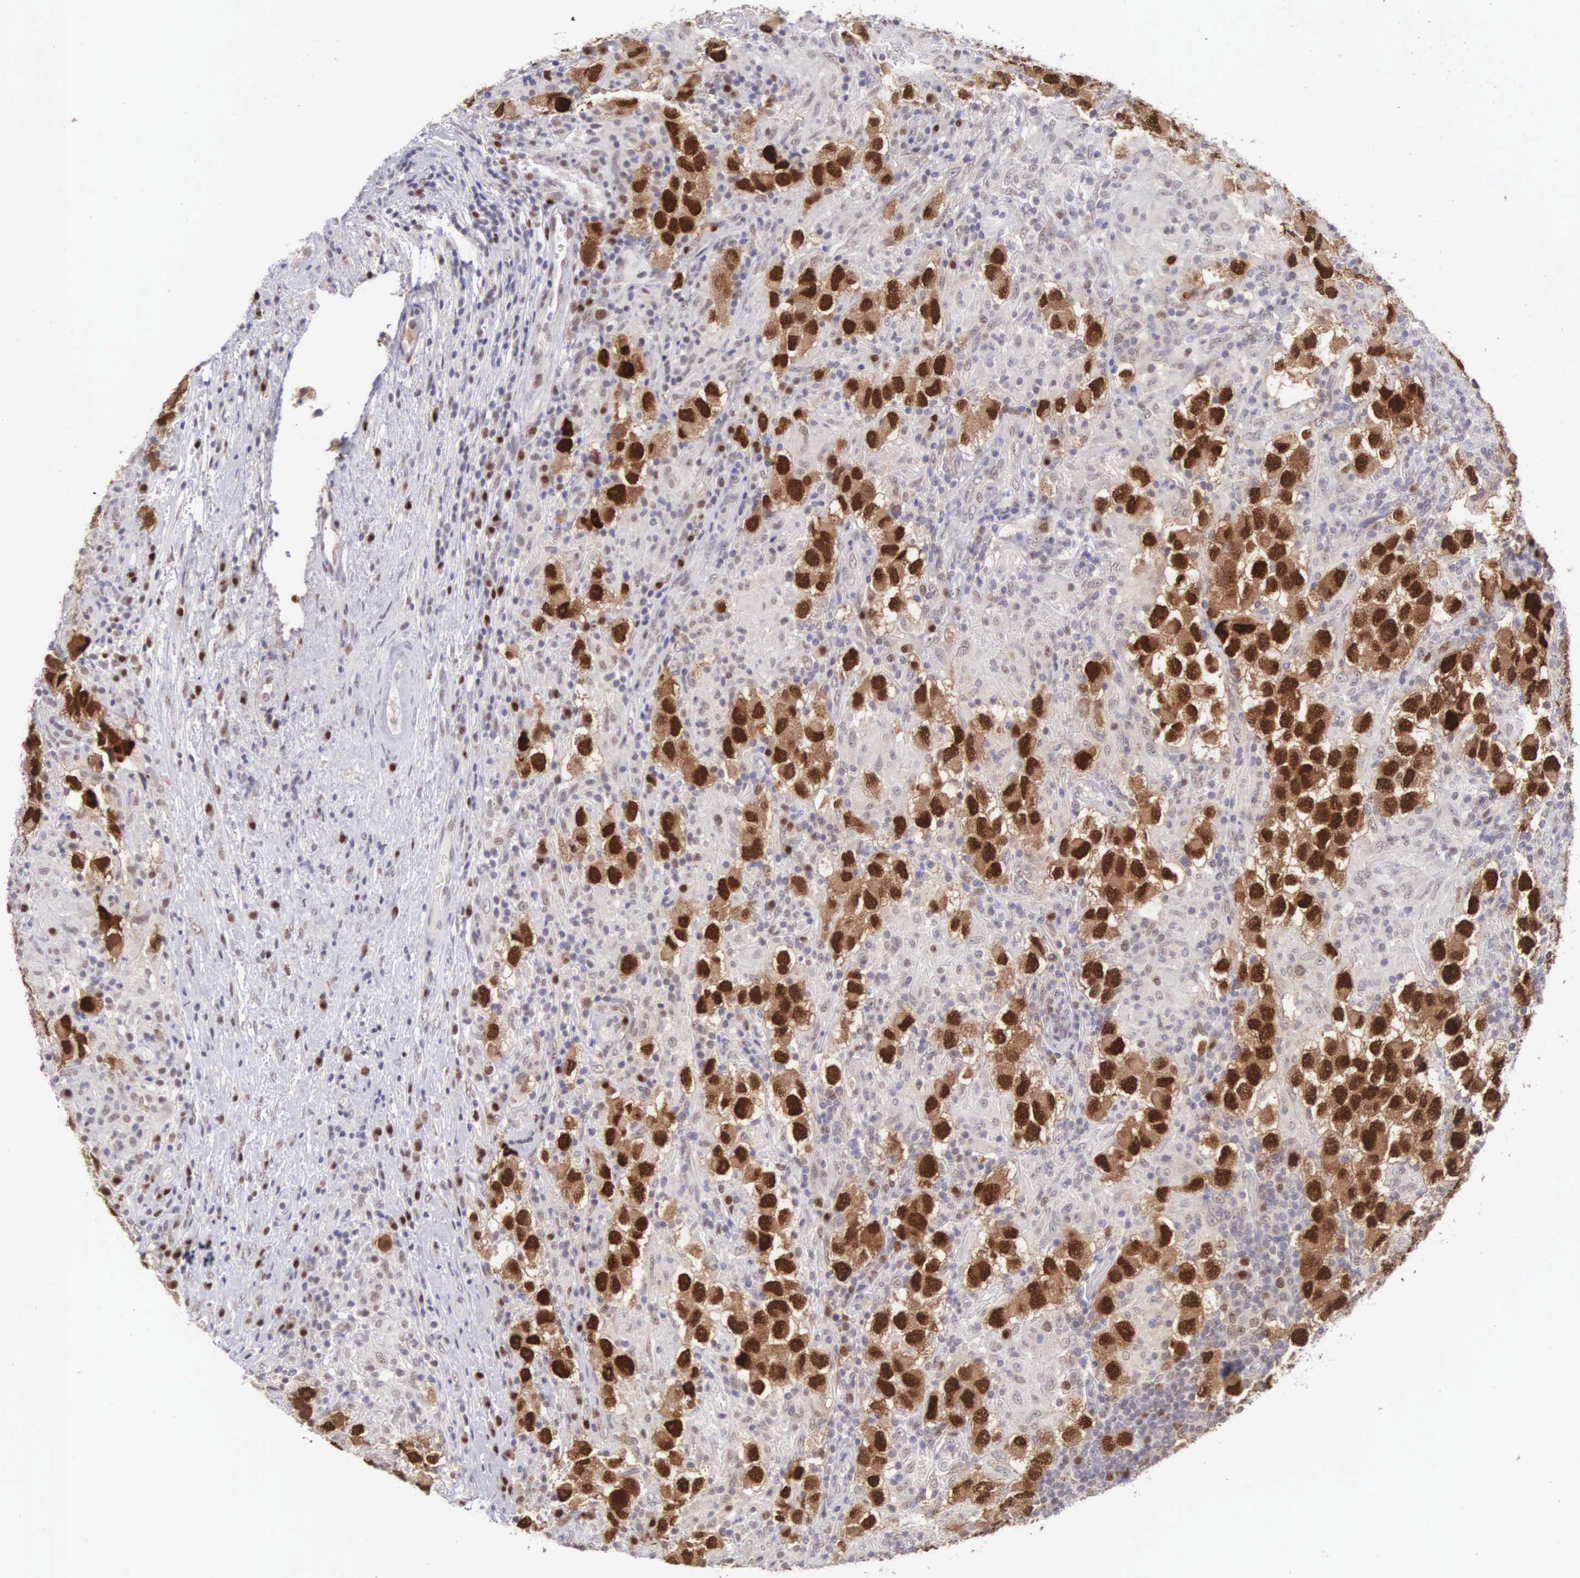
{"staining": {"intensity": "strong", "quantity": ">75%", "location": "cytoplasmic/membranous,nuclear"}, "tissue": "testis cancer", "cell_type": "Tumor cells", "image_type": "cancer", "snomed": [{"axis": "morphology", "description": "Carcinoma, Embryonal, NOS"}, {"axis": "topography", "description": "Testis"}], "caption": "Immunohistochemical staining of human testis cancer demonstrates strong cytoplasmic/membranous and nuclear protein positivity in about >75% of tumor cells.", "gene": "CCDC117", "patient": {"sex": "male", "age": 21}}